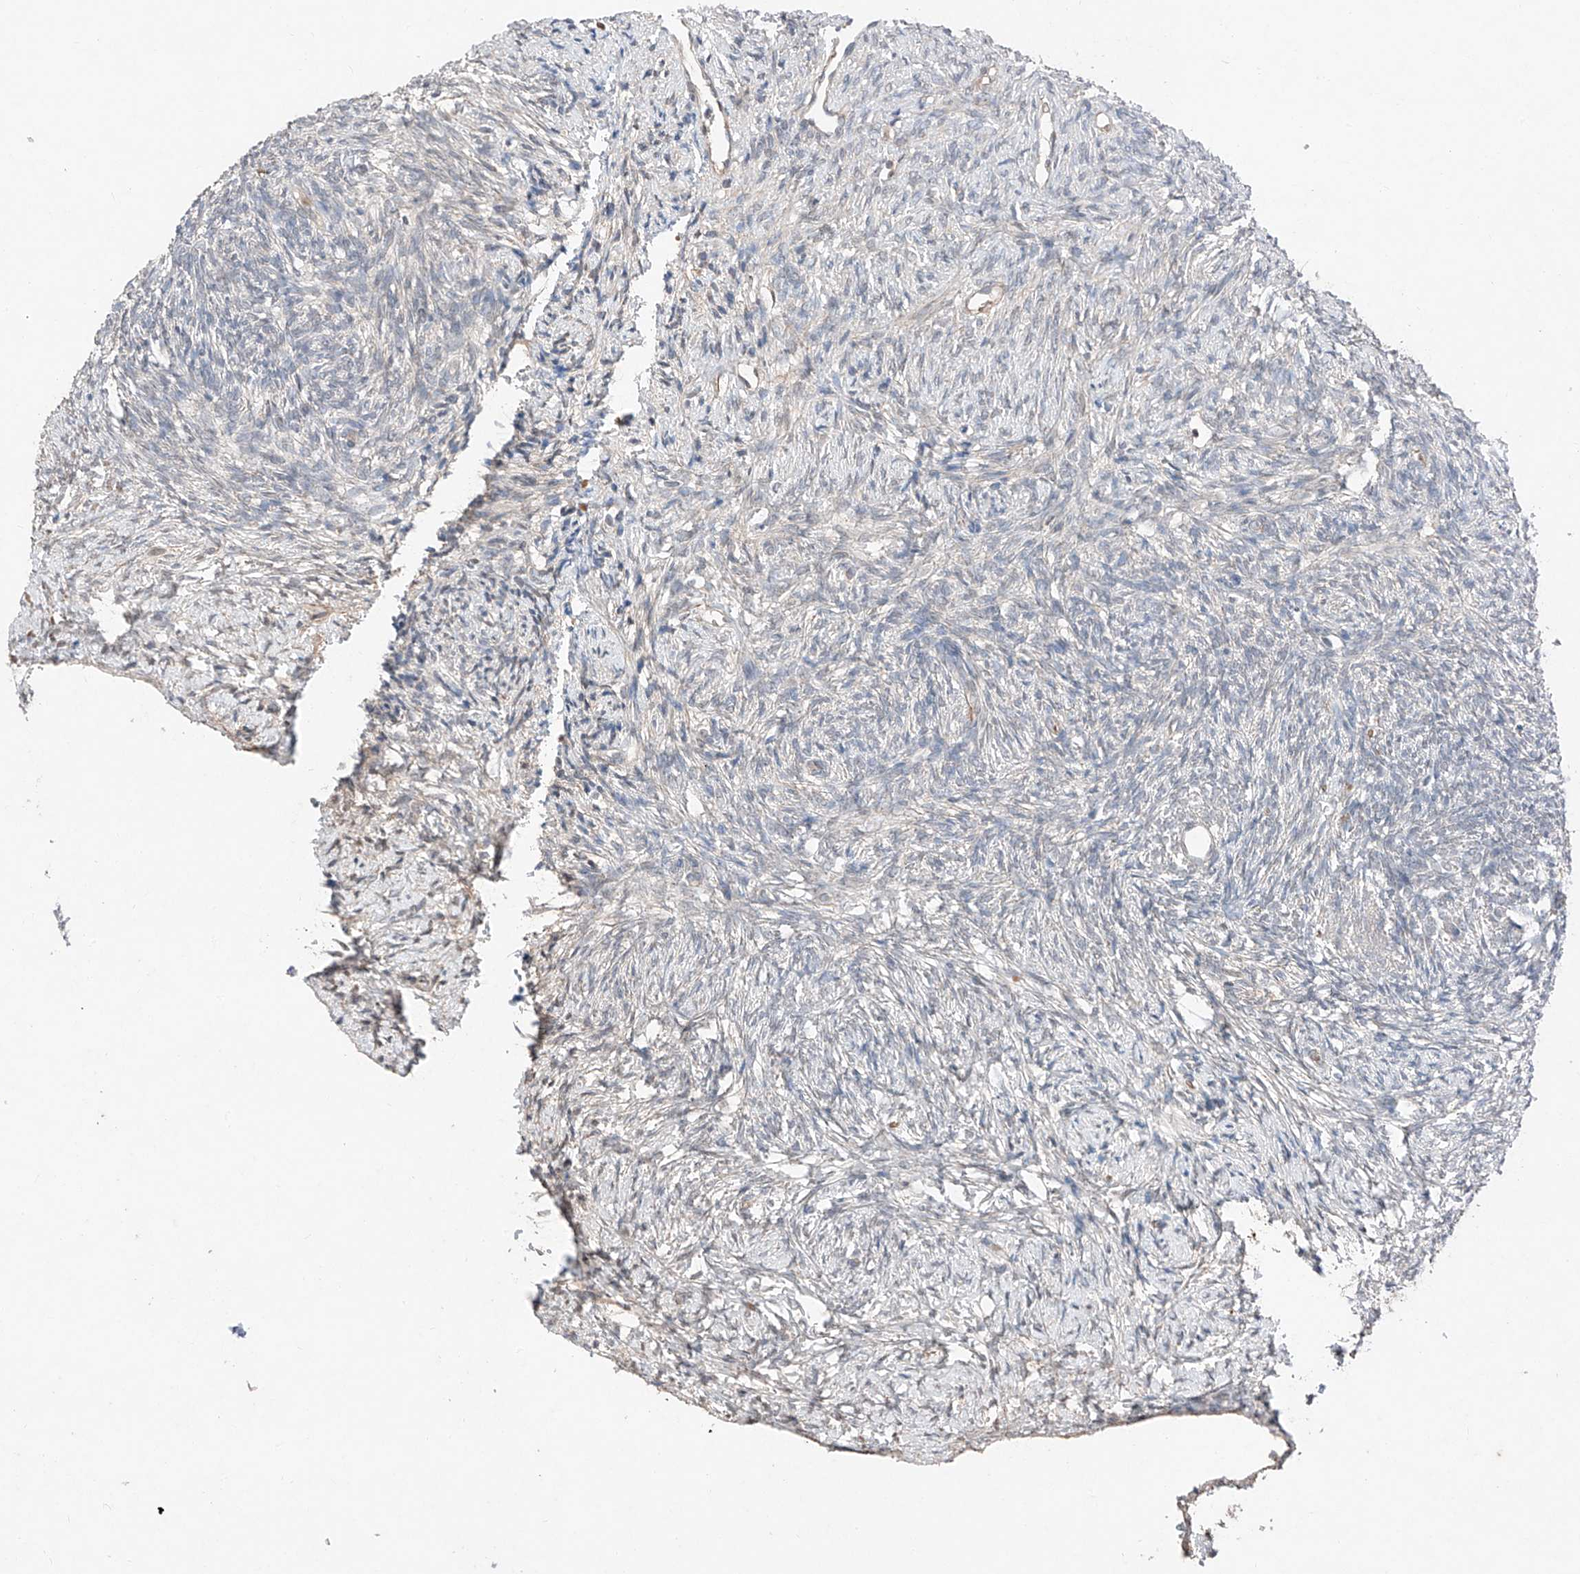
{"staining": {"intensity": "moderate", "quantity": ">75%", "location": "cytoplasmic/membranous"}, "tissue": "ovary", "cell_type": "Follicle cells", "image_type": "normal", "snomed": [{"axis": "morphology", "description": "Normal tissue, NOS"}, {"axis": "topography", "description": "Ovary"}], "caption": "Ovary was stained to show a protein in brown. There is medium levels of moderate cytoplasmic/membranous staining in approximately >75% of follicle cells. The staining is performed using DAB brown chromogen to label protein expression. The nuclei are counter-stained blue using hematoxylin.", "gene": "TBX4", "patient": {"sex": "female", "age": 41}}